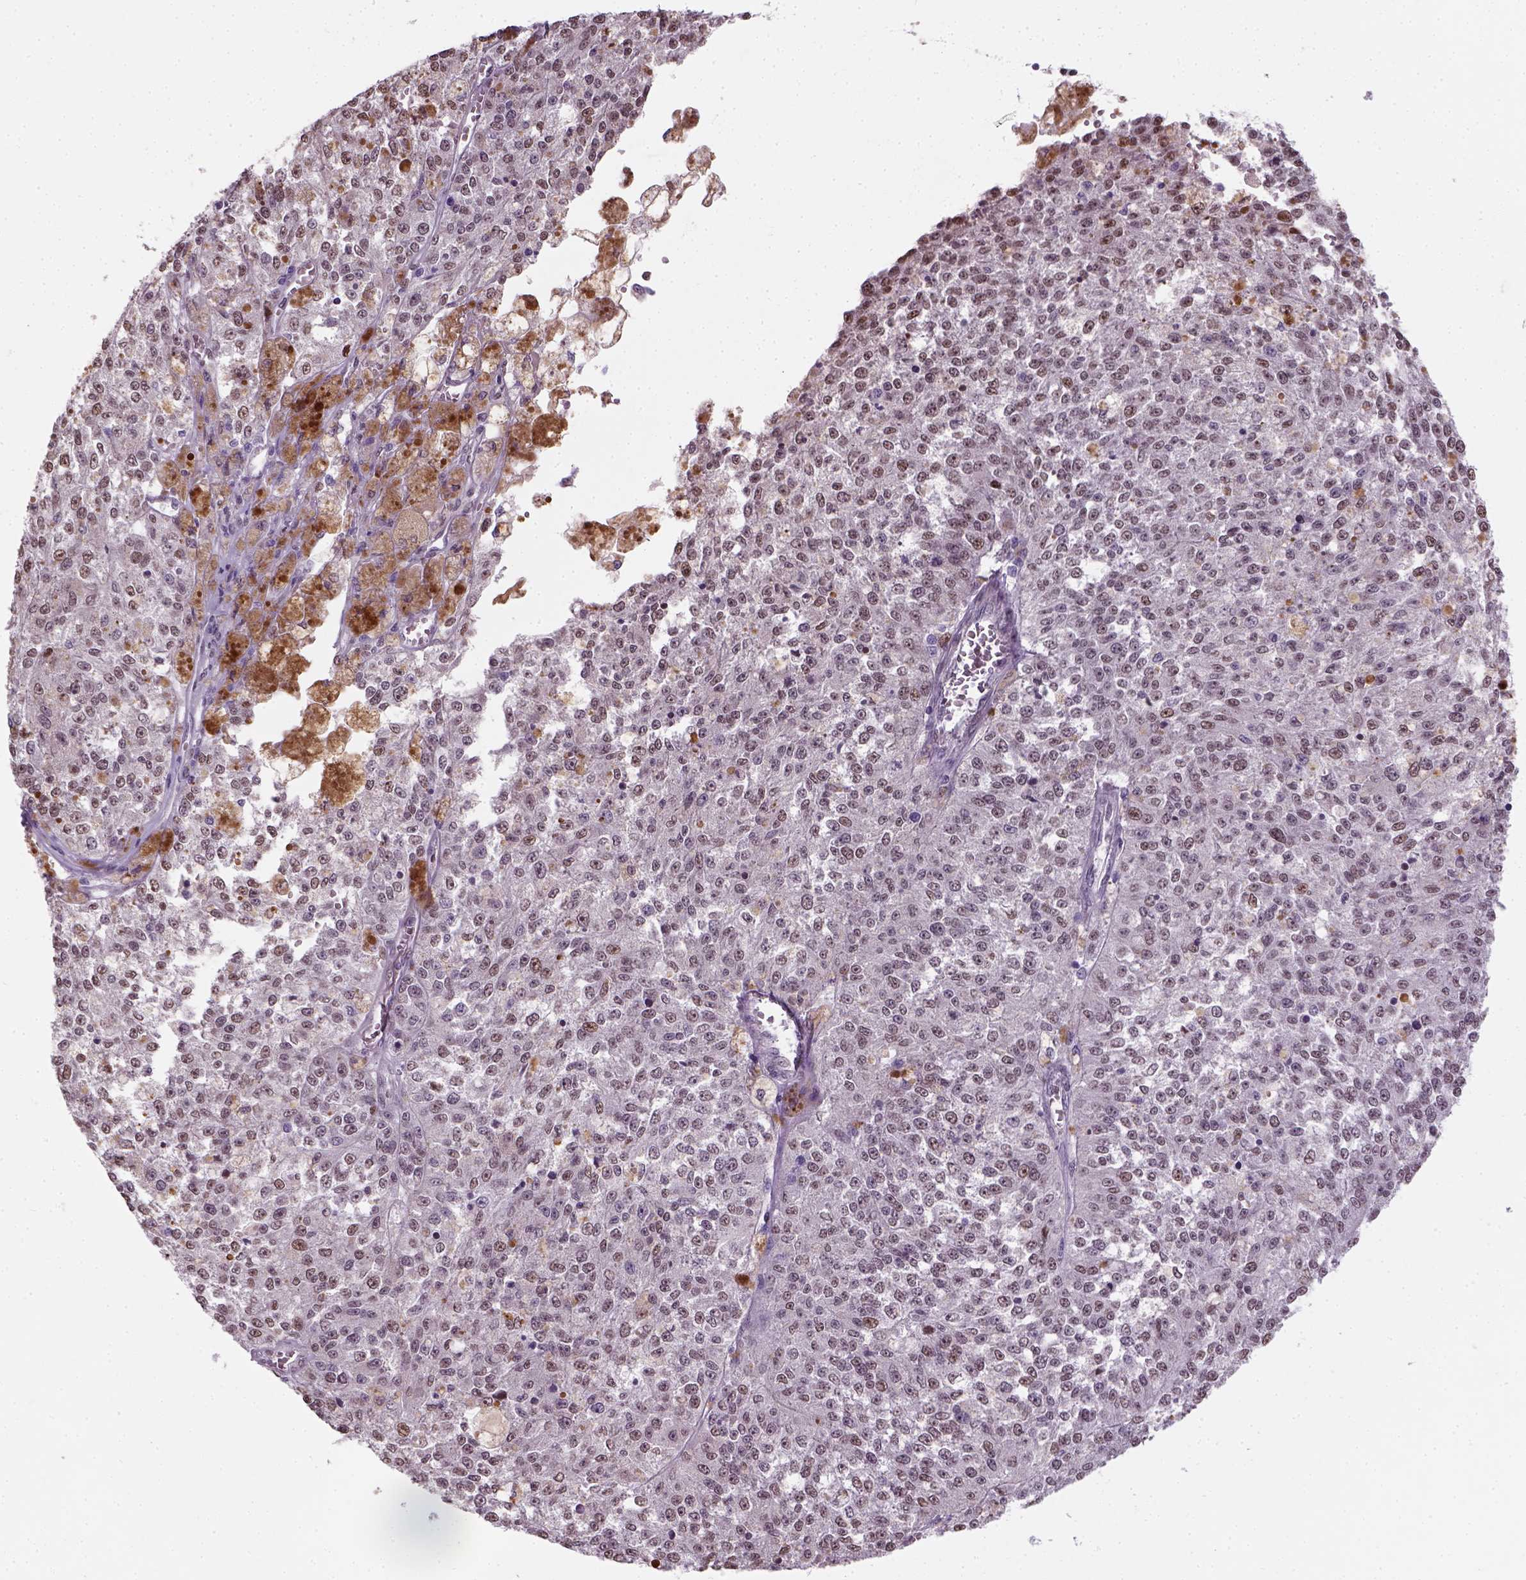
{"staining": {"intensity": "moderate", "quantity": ">75%", "location": "nuclear"}, "tissue": "melanoma", "cell_type": "Tumor cells", "image_type": "cancer", "snomed": [{"axis": "morphology", "description": "Malignant melanoma, Metastatic site"}, {"axis": "topography", "description": "Lymph node"}], "caption": "Protein expression analysis of malignant melanoma (metastatic site) shows moderate nuclear expression in approximately >75% of tumor cells. Nuclei are stained in blue.", "gene": "C1orf112", "patient": {"sex": "female", "age": 64}}